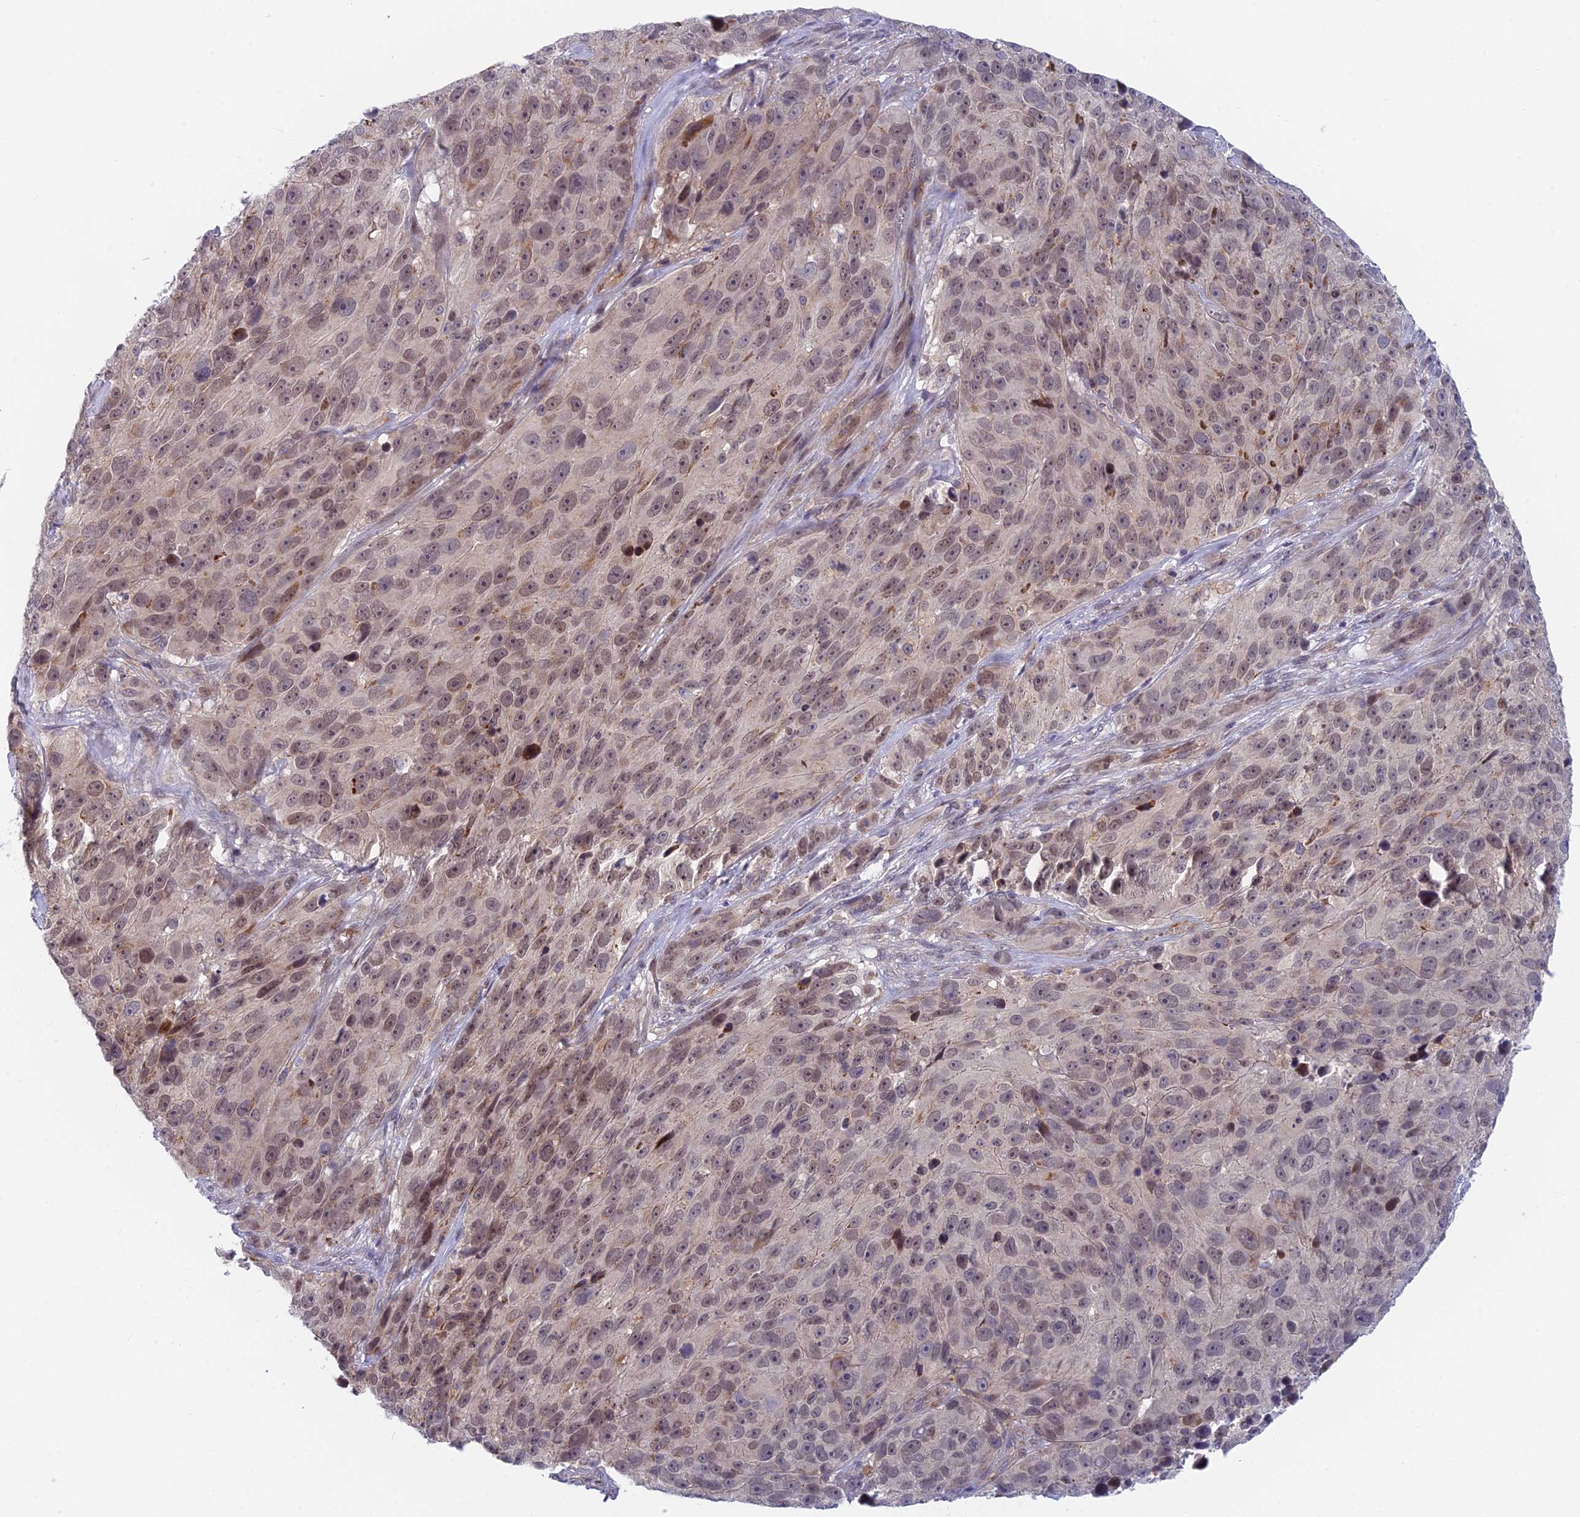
{"staining": {"intensity": "weak", "quantity": "25%-75%", "location": "cytoplasmic/membranous,nuclear"}, "tissue": "melanoma", "cell_type": "Tumor cells", "image_type": "cancer", "snomed": [{"axis": "morphology", "description": "Malignant melanoma, NOS"}, {"axis": "topography", "description": "Skin"}], "caption": "Immunohistochemical staining of malignant melanoma reveals low levels of weak cytoplasmic/membranous and nuclear staining in about 25%-75% of tumor cells. (Stains: DAB in brown, nuclei in blue, Microscopy: brightfield microscopy at high magnification).", "gene": "PPP1R26", "patient": {"sex": "male", "age": 84}}